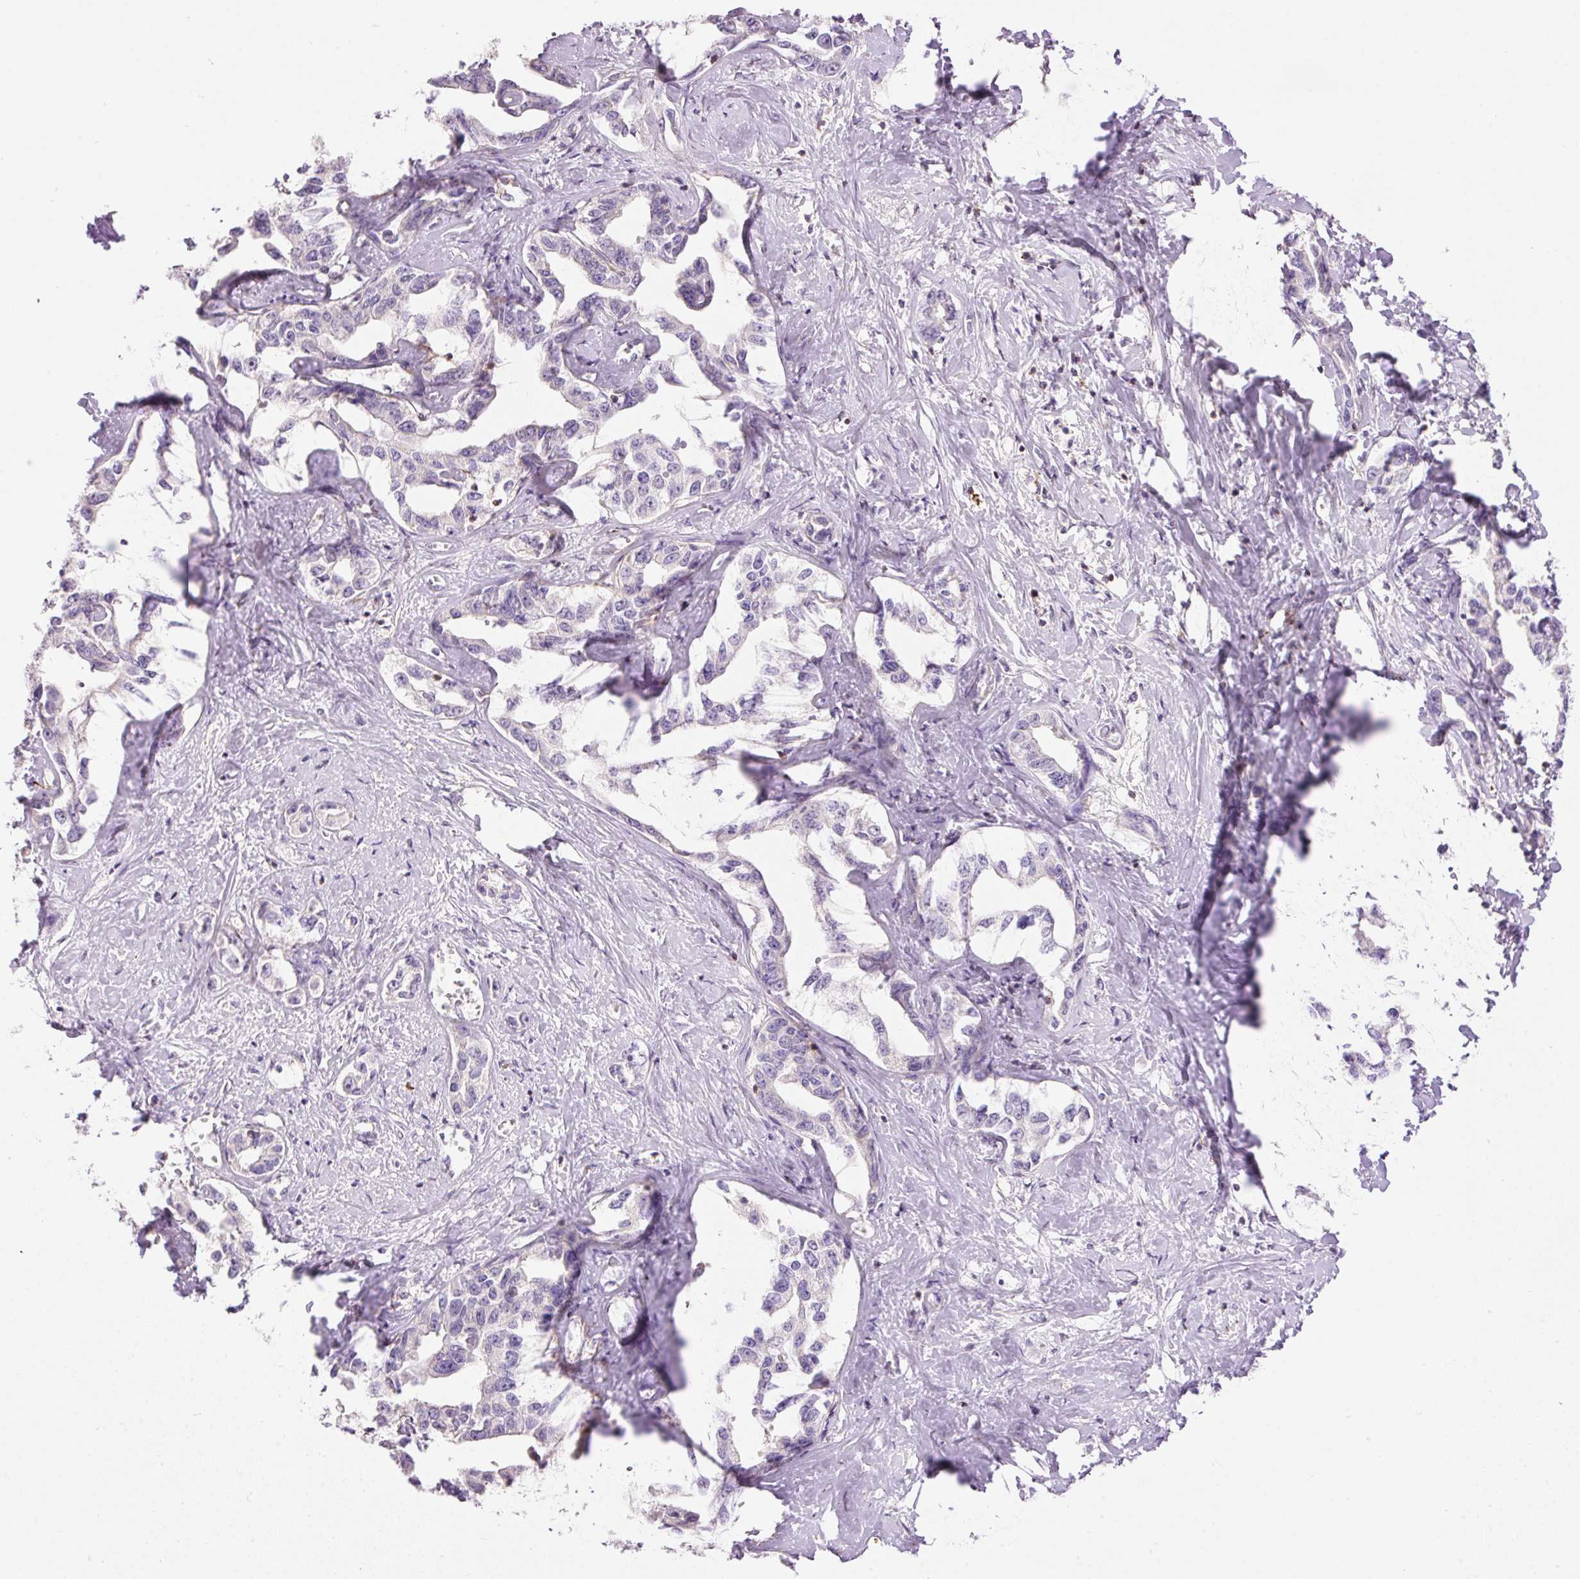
{"staining": {"intensity": "negative", "quantity": "none", "location": "none"}, "tissue": "liver cancer", "cell_type": "Tumor cells", "image_type": "cancer", "snomed": [{"axis": "morphology", "description": "Cholangiocarcinoma"}, {"axis": "topography", "description": "Liver"}], "caption": "Micrograph shows no protein expression in tumor cells of liver cholangiocarcinoma tissue.", "gene": "DOK6", "patient": {"sex": "male", "age": 59}}